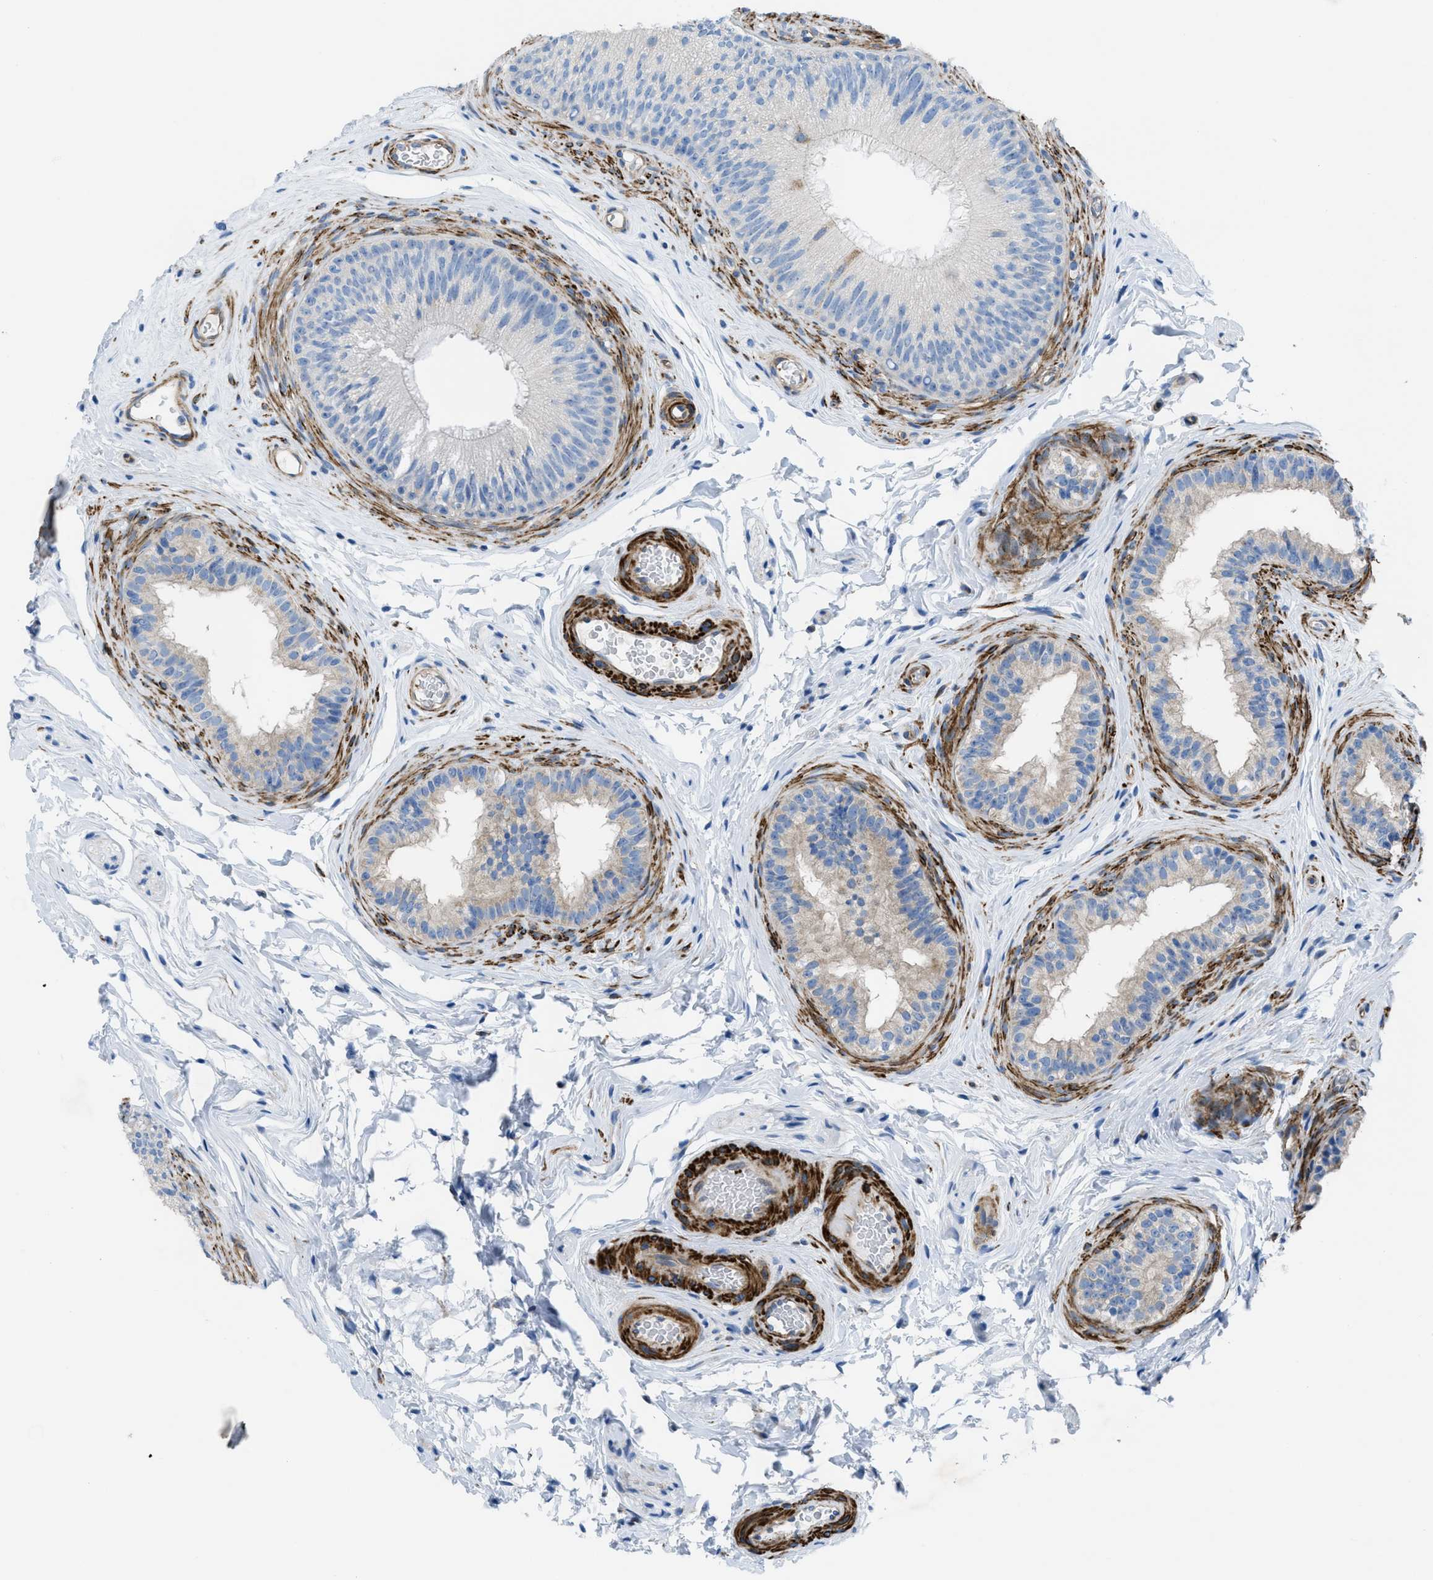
{"staining": {"intensity": "negative", "quantity": "none", "location": "none"}, "tissue": "epididymis", "cell_type": "Glandular cells", "image_type": "normal", "snomed": [{"axis": "morphology", "description": "Normal tissue, NOS"}, {"axis": "topography", "description": "Testis"}, {"axis": "topography", "description": "Epididymis"}], "caption": "High magnification brightfield microscopy of benign epididymis stained with DAB (brown) and counterstained with hematoxylin (blue): glandular cells show no significant positivity.", "gene": "KCNH7", "patient": {"sex": "male", "age": 36}}